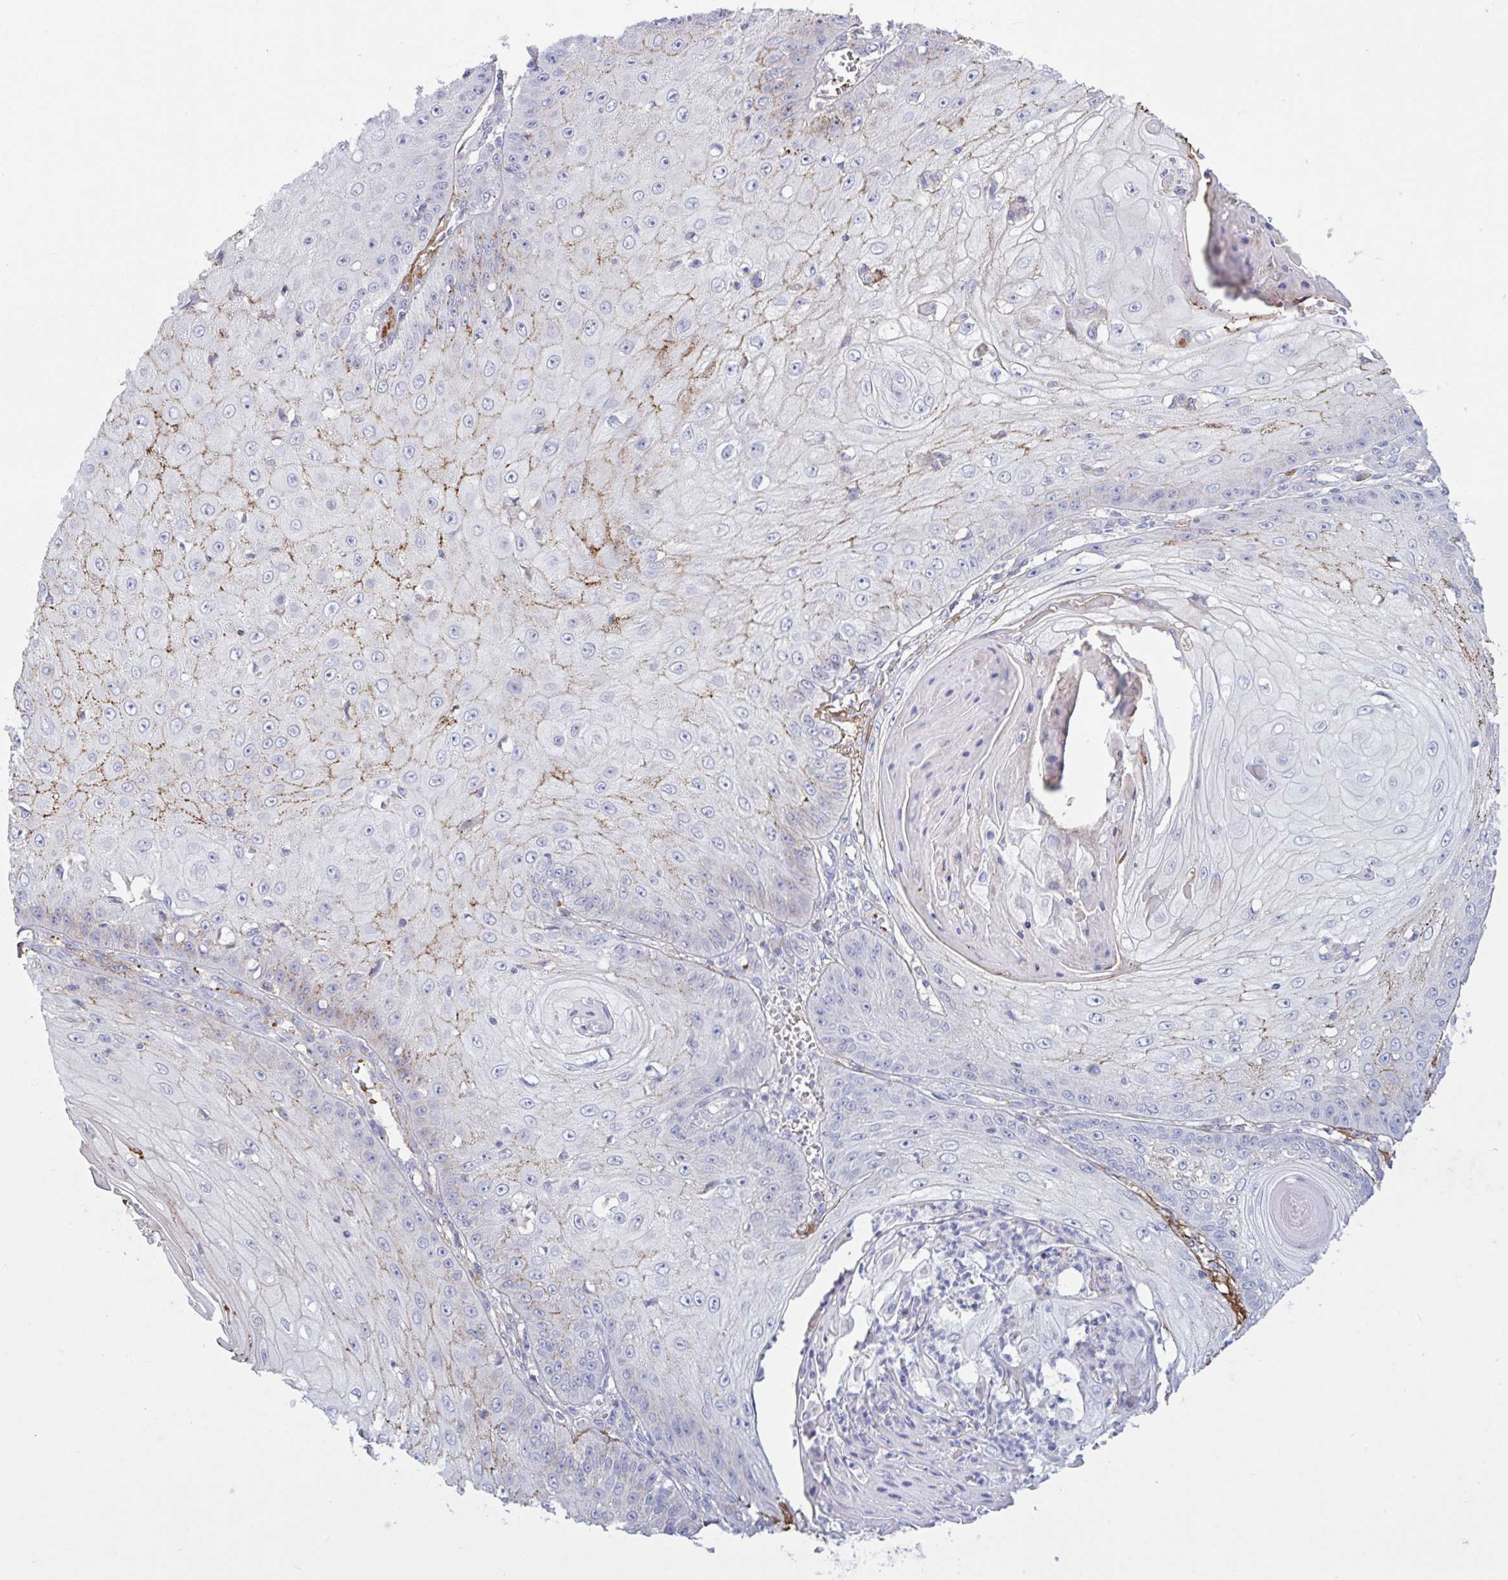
{"staining": {"intensity": "weak", "quantity": "<25%", "location": "cytoplasmic/membranous"}, "tissue": "skin cancer", "cell_type": "Tumor cells", "image_type": "cancer", "snomed": [{"axis": "morphology", "description": "Squamous cell carcinoma, NOS"}, {"axis": "topography", "description": "Skin"}], "caption": "Immunohistochemistry of skin cancer reveals no positivity in tumor cells.", "gene": "IL1R1", "patient": {"sex": "male", "age": 70}}